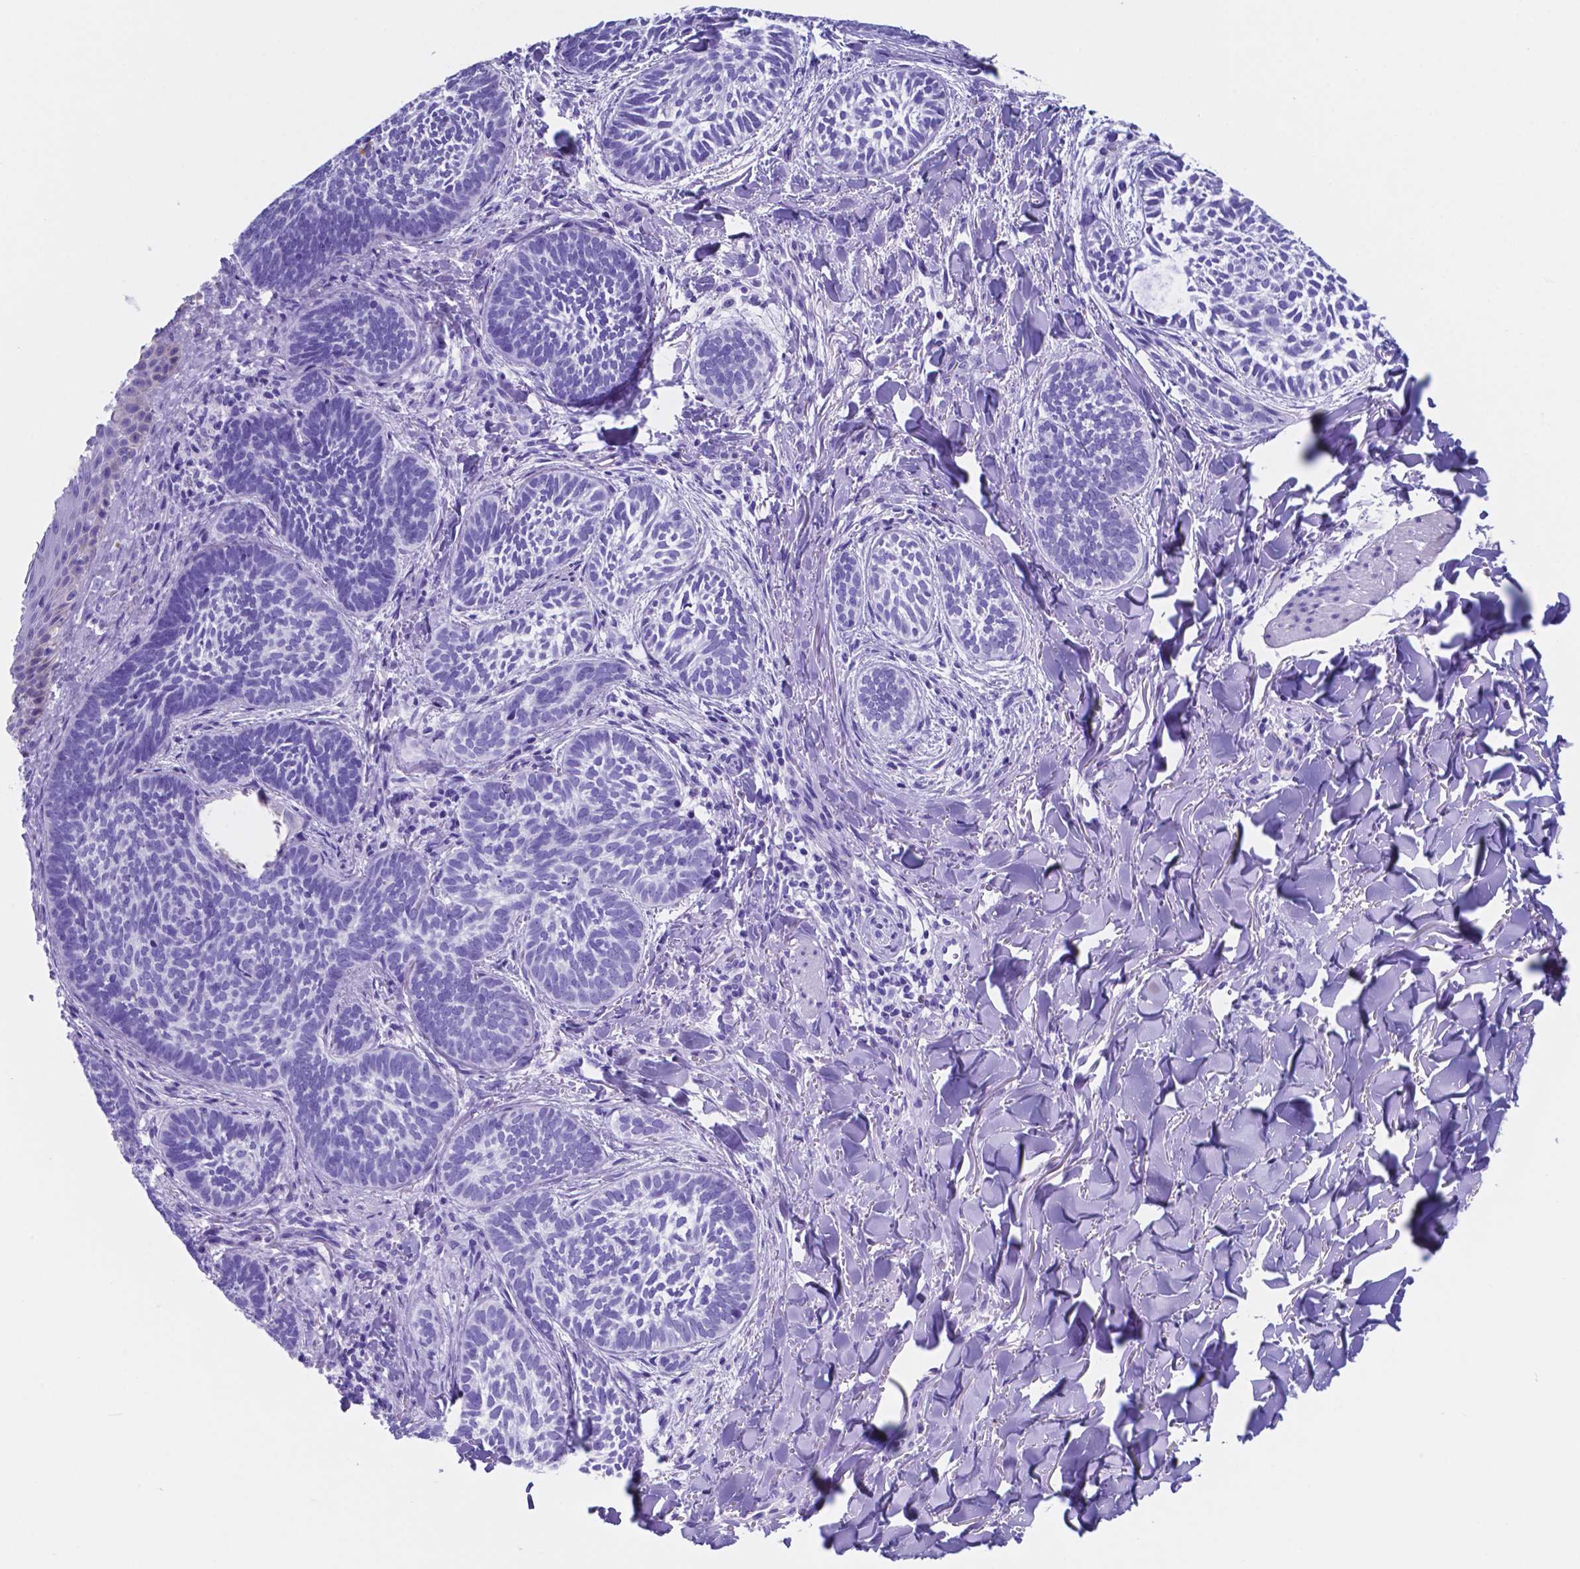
{"staining": {"intensity": "negative", "quantity": "none", "location": "none"}, "tissue": "skin cancer", "cell_type": "Tumor cells", "image_type": "cancer", "snomed": [{"axis": "morphology", "description": "Normal tissue, NOS"}, {"axis": "morphology", "description": "Basal cell carcinoma"}, {"axis": "topography", "description": "Skin"}], "caption": "Immunohistochemistry image of human skin cancer stained for a protein (brown), which exhibits no staining in tumor cells. The staining is performed using DAB brown chromogen with nuclei counter-stained in using hematoxylin.", "gene": "DNAAF8", "patient": {"sex": "male", "age": 46}}